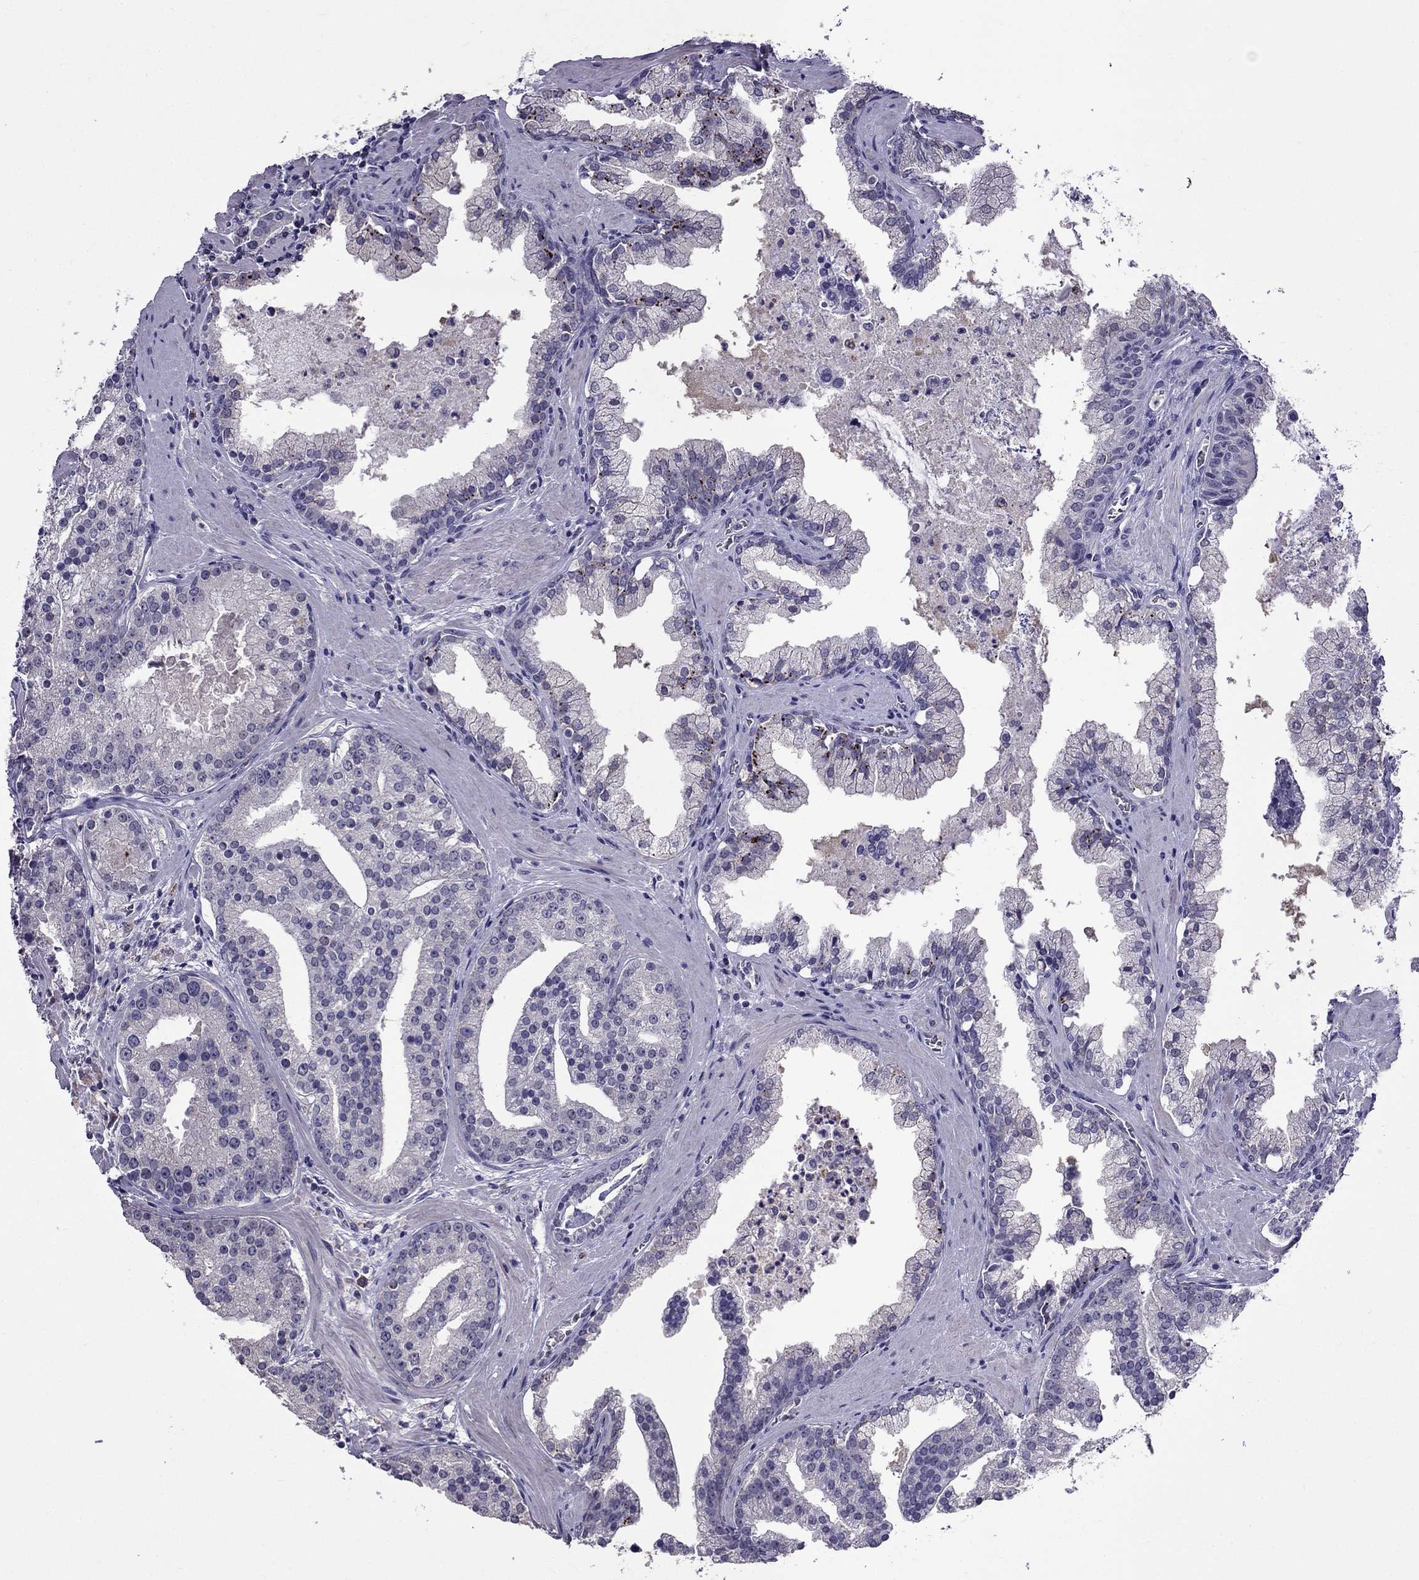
{"staining": {"intensity": "negative", "quantity": "none", "location": "none"}, "tissue": "prostate cancer", "cell_type": "Tumor cells", "image_type": "cancer", "snomed": [{"axis": "morphology", "description": "Adenocarcinoma, NOS"}, {"axis": "topography", "description": "Prostate and seminal vesicle, NOS"}, {"axis": "topography", "description": "Prostate"}], "caption": "An IHC photomicrograph of adenocarcinoma (prostate) is shown. There is no staining in tumor cells of adenocarcinoma (prostate).", "gene": "AQP9", "patient": {"sex": "male", "age": 44}}